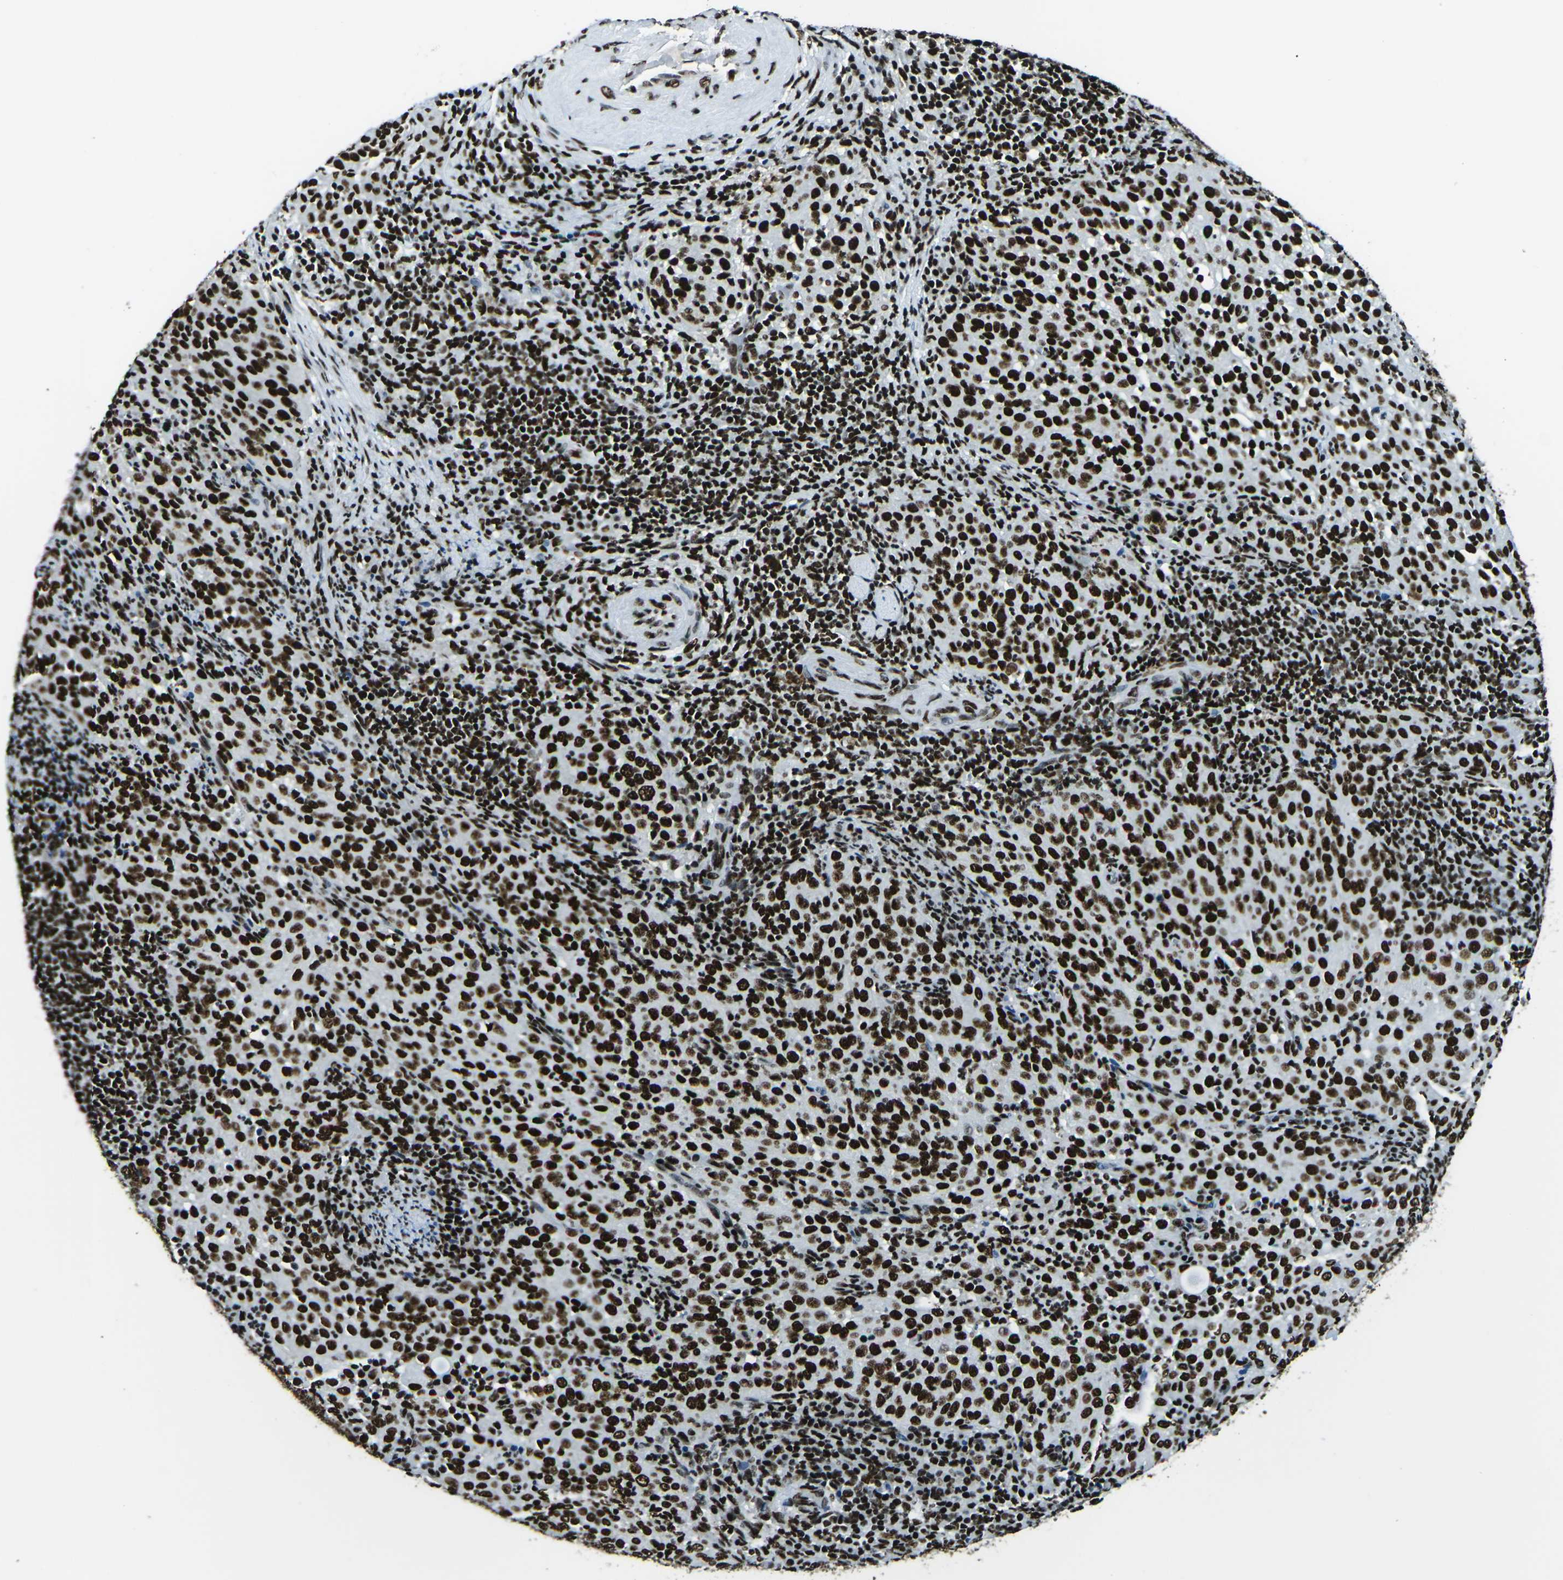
{"staining": {"intensity": "strong", "quantity": ">75%", "location": "nuclear"}, "tissue": "cervical cancer", "cell_type": "Tumor cells", "image_type": "cancer", "snomed": [{"axis": "morphology", "description": "Squamous cell carcinoma, NOS"}, {"axis": "topography", "description": "Cervix"}], "caption": "Strong nuclear expression for a protein is appreciated in about >75% of tumor cells of cervical squamous cell carcinoma using IHC.", "gene": "HNRNPL", "patient": {"sex": "female", "age": 51}}